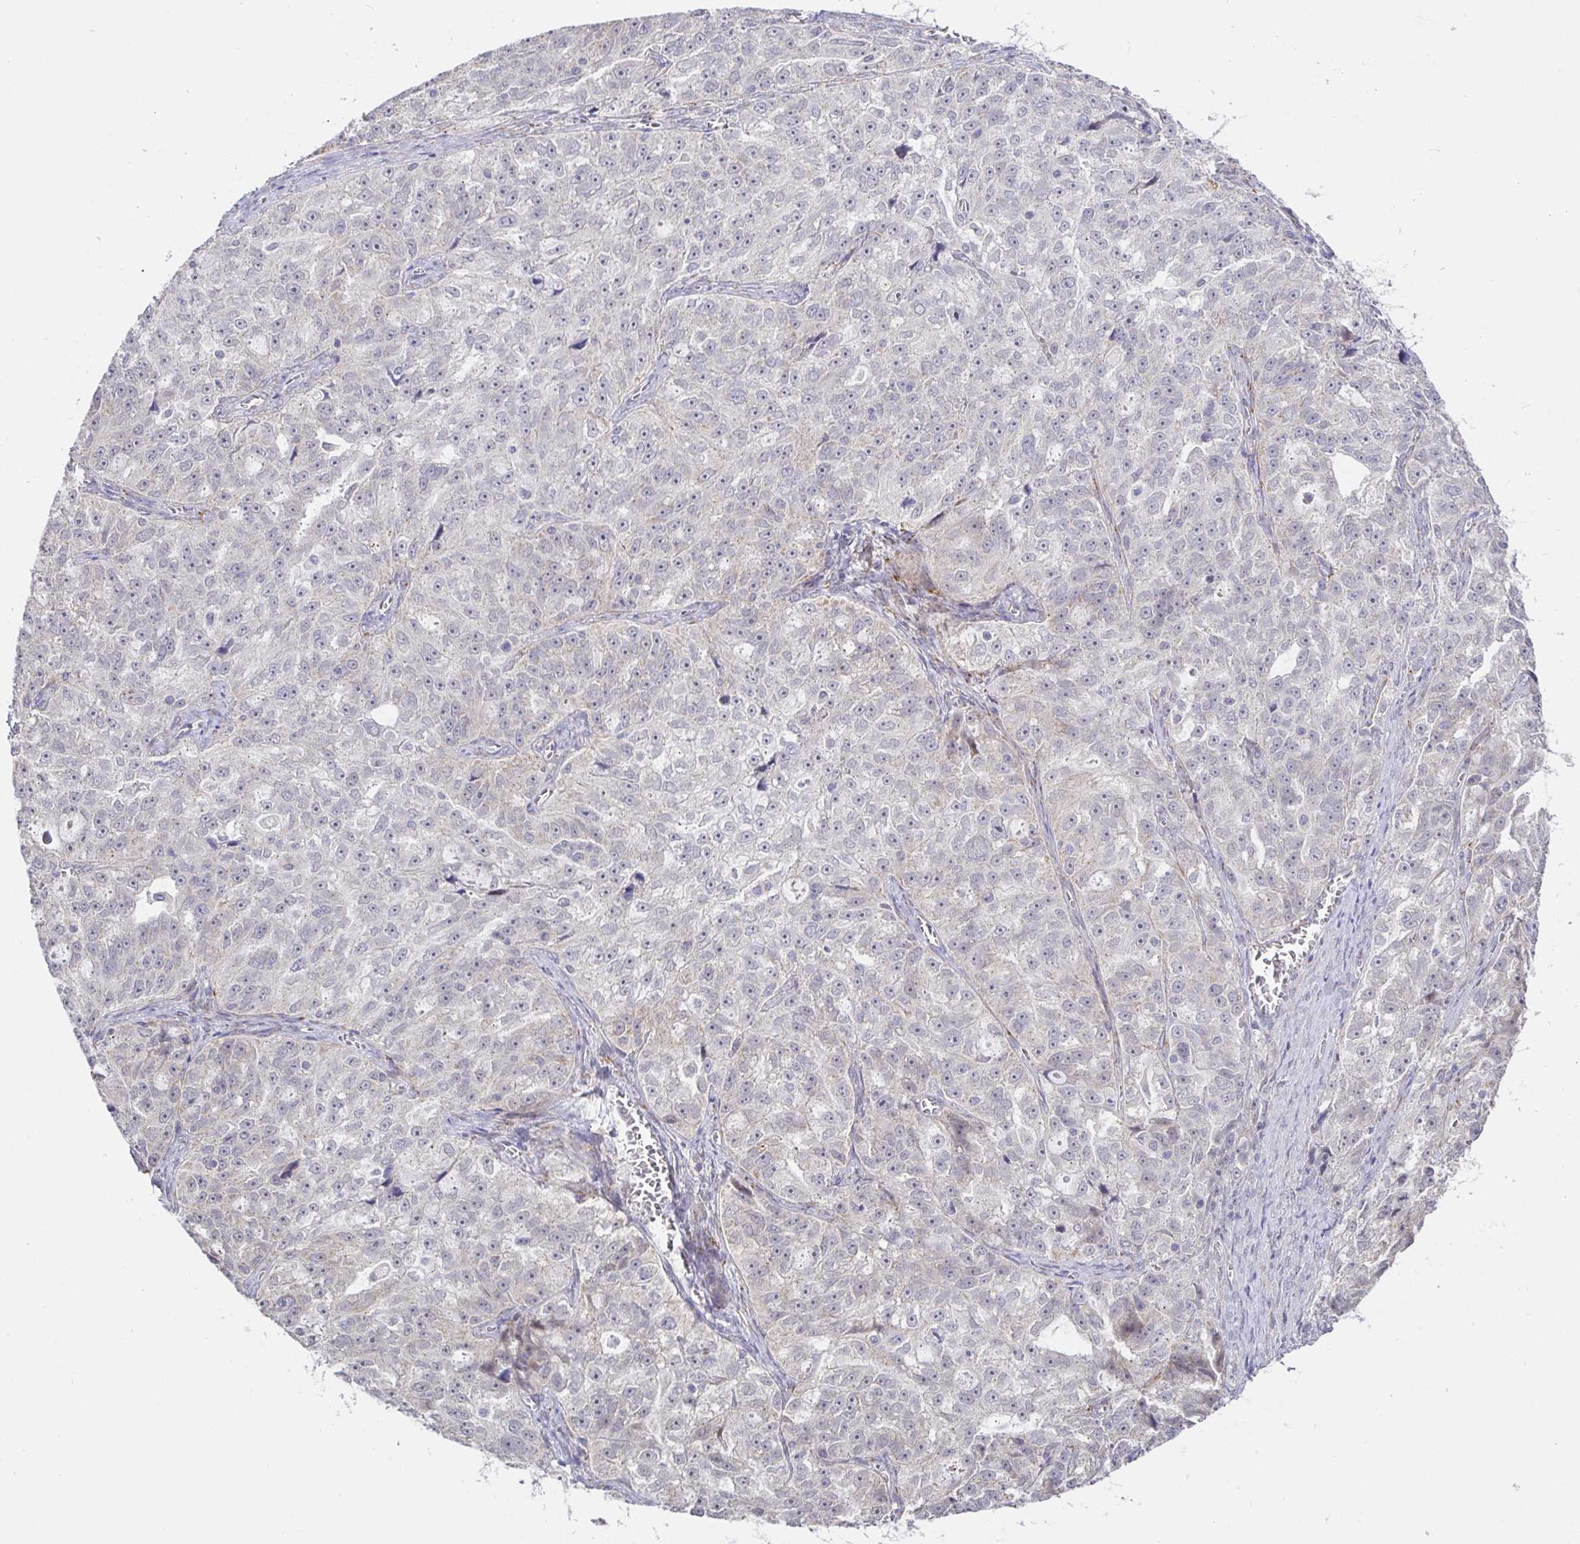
{"staining": {"intensity": "negative", "quantity": "none", "location": "none"}, "tissue": "ovarian cancer", "cell_type": "Tumor cells", "image_type": "cancer", "snomed": [{"axis": "morphology", "description": "Cystadenocarcinoma, serous, NOS"}, {"axis": "topography", "description": "Ovary"}], "caption": "Immunohistochemistry (IHC) micrograph of human ovarian cancer (serous cystadenocarcinoma) stained for a protein (brown), which displays no expression in tumor cells.", "gene": "CIT", "patient": {"sex": "female", "age": 51}}